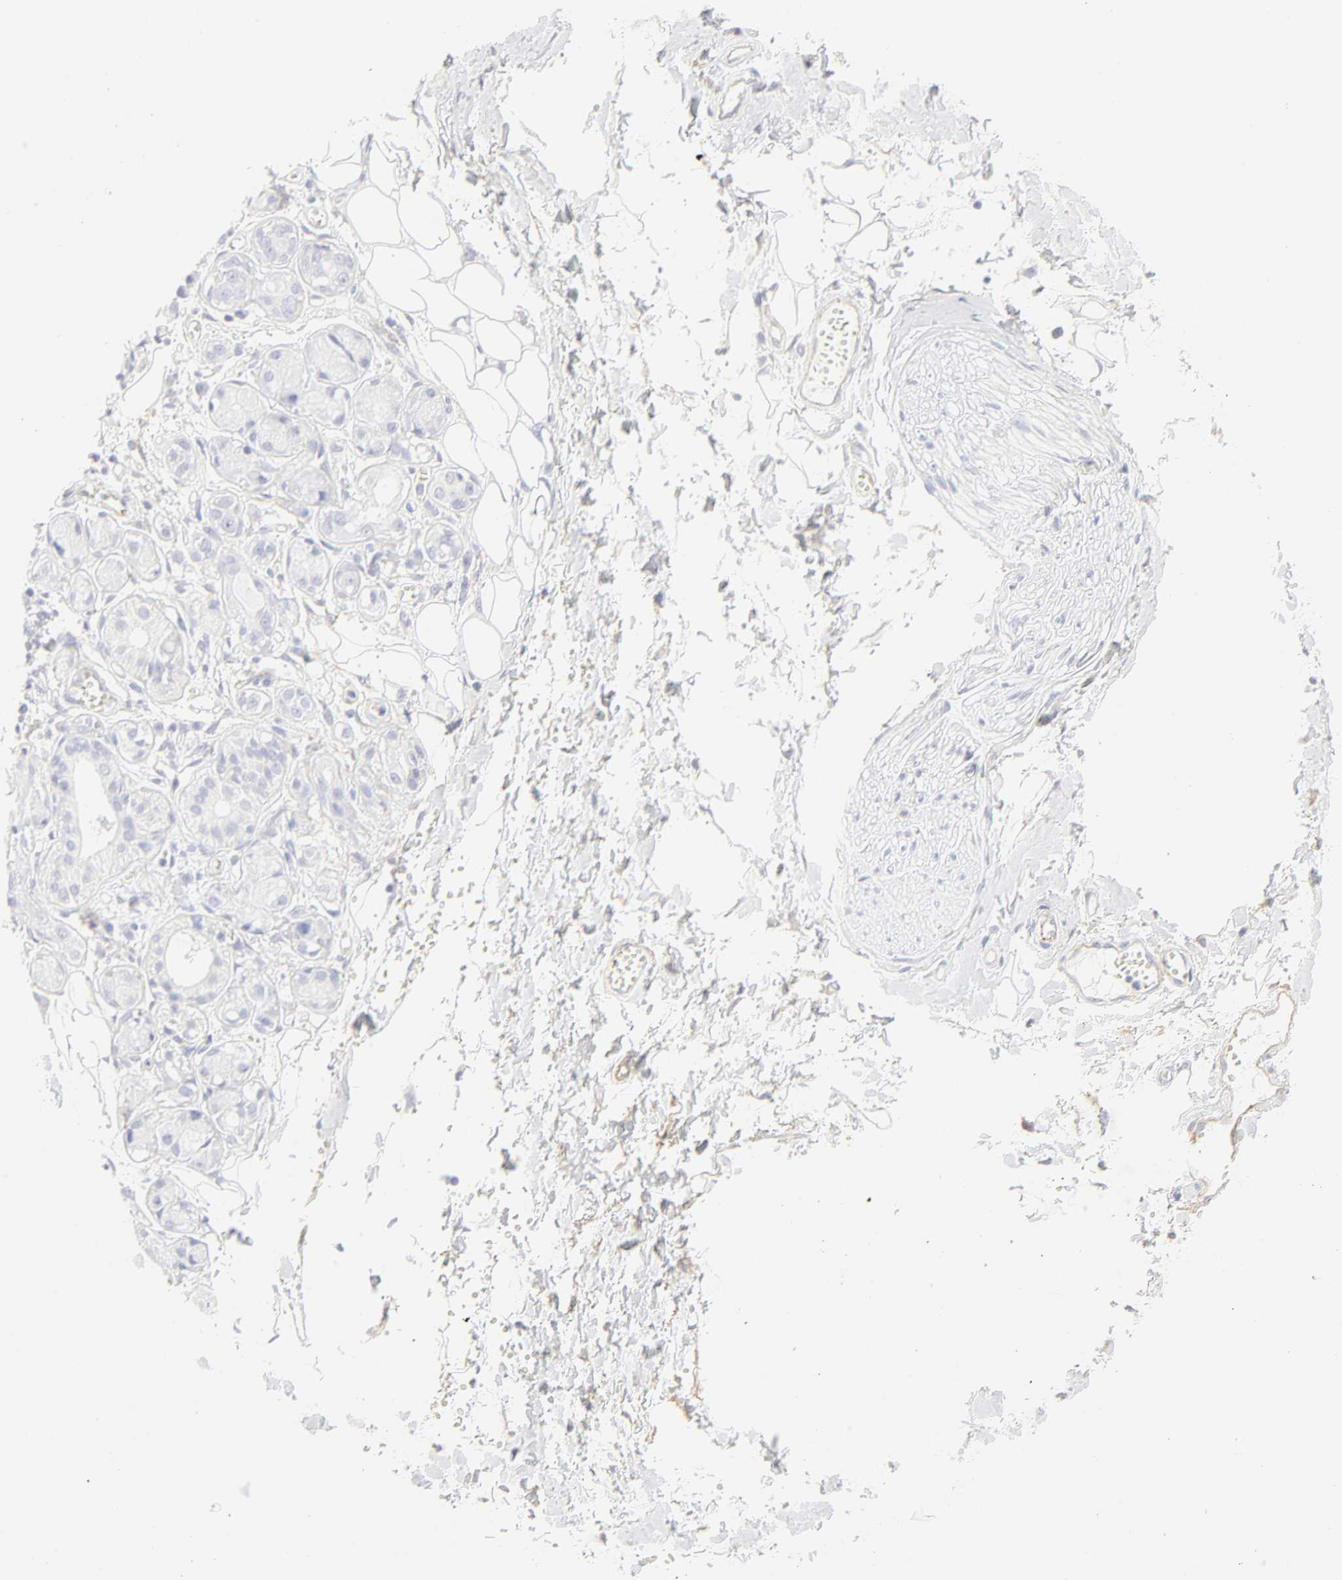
{"staining": {"intensity": "negative", "quantity": "none", "location": "none"}, "tissue": "adipose tissue", "cell_type": "Adipocytes", "image_type": "normal", "snomed": [{"axis": "morphology", "description": "Normal tissue, NOS"}, {"axis": "morphology", "description": "Inflammation, NOS"}, {"axis": "topography", "description": "Salivary gland"}, {"axis": "topography", "description": "Peripheral nerve tissue"}], "caption": "The micrograph demonstrates no significant expression in adipocytes of adipose tissue.", "gene": "ITGA5", "patient": {"sex": "female", "age": 75}}